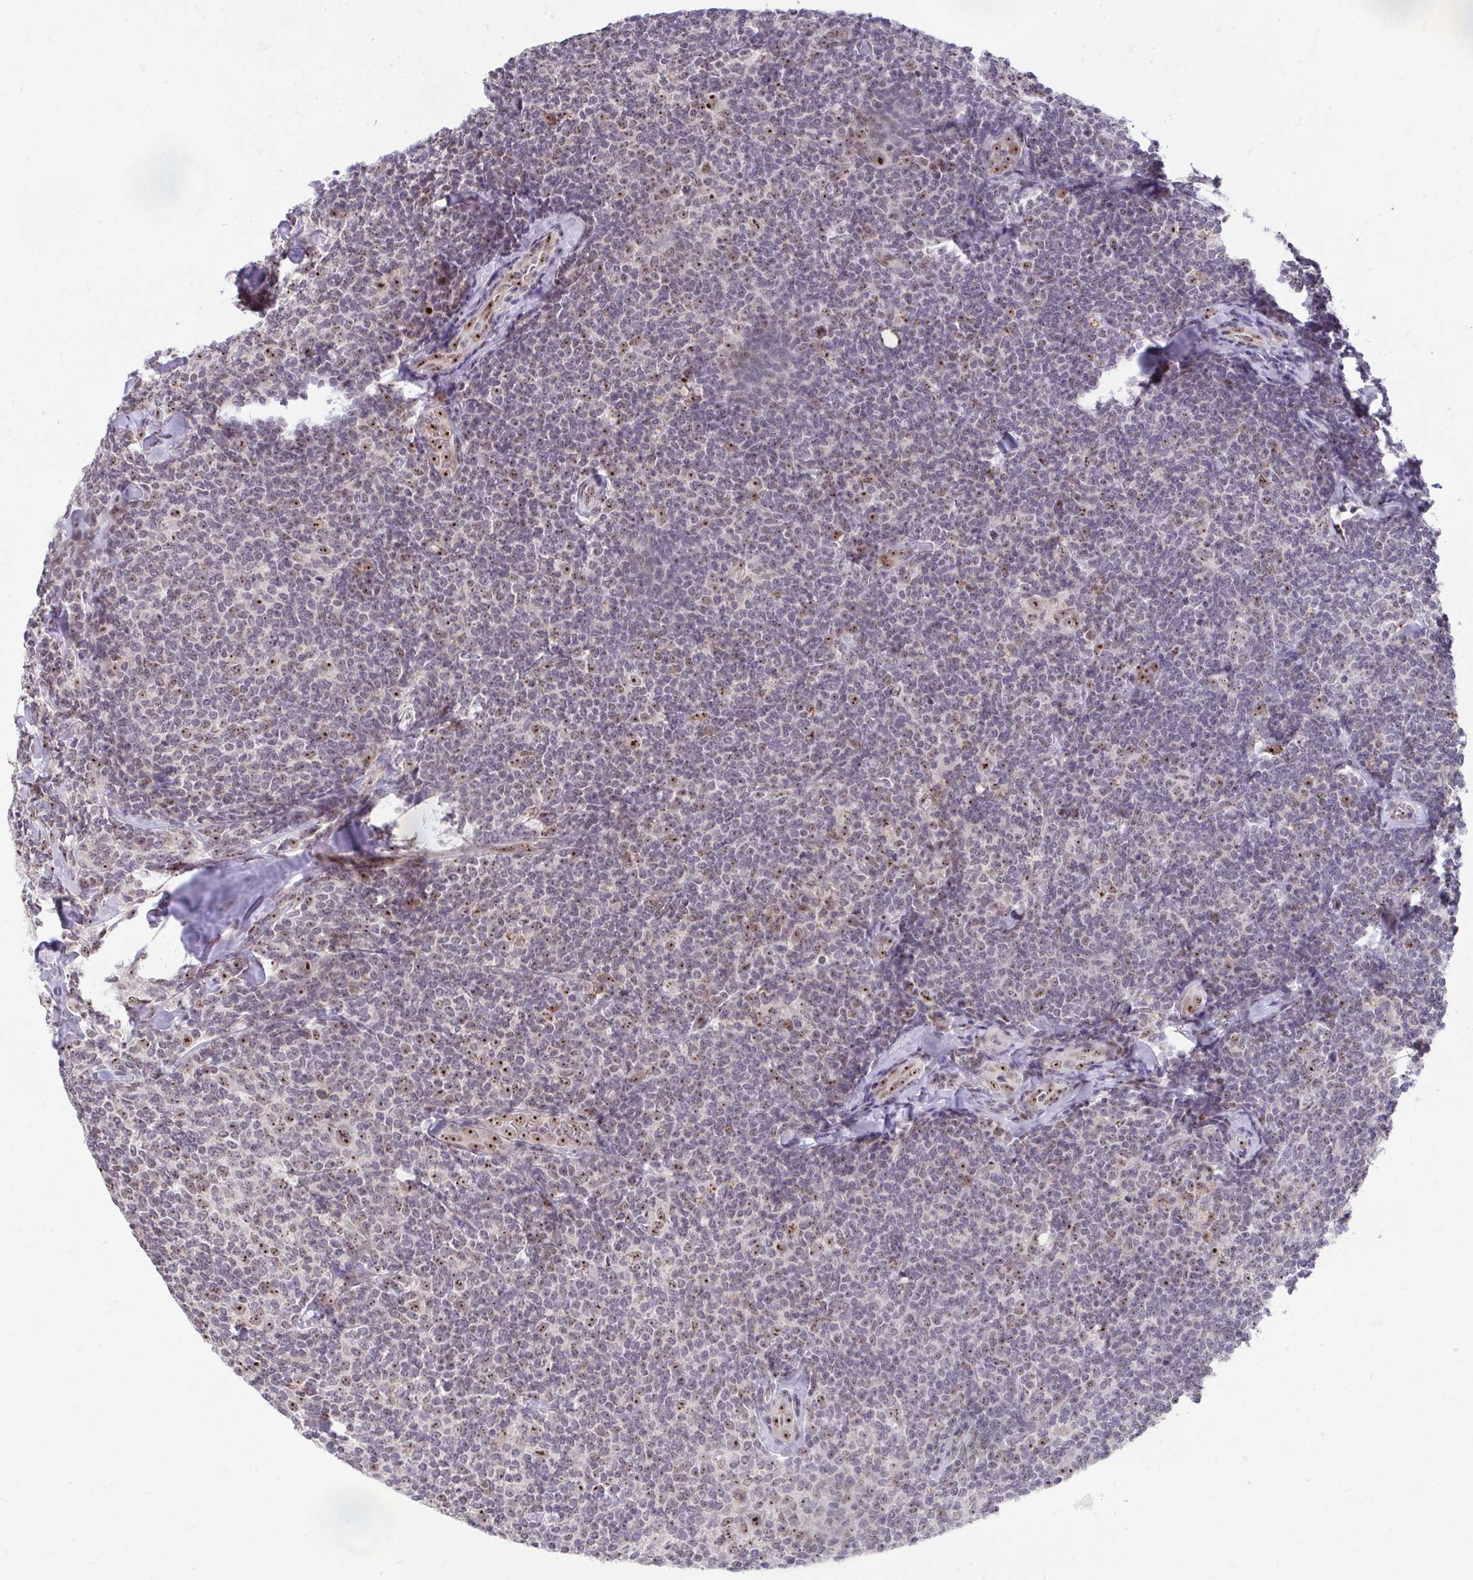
{"staining": {"intensity": "moderate", "quantity": "<25%", "location": "nuclear"}, "tissue": "lymphoma", "cell_type": "Tumor cells", "image_type": "cancer", "snomed": [{"axis": "morphology", "description": "Malignant lymphoma, non-Hodgkin's type, Low grade"}, {"axis": "topography", "description": "Lymph node"}], "caption": "Low-grade malignant lymphoma, non-Hodgkin's type tissue exhibits moderate nuclear expression in approximately <25% of tumor cells", "gene": "HIRA", "patient": {"sex": "female", "age": 56}}